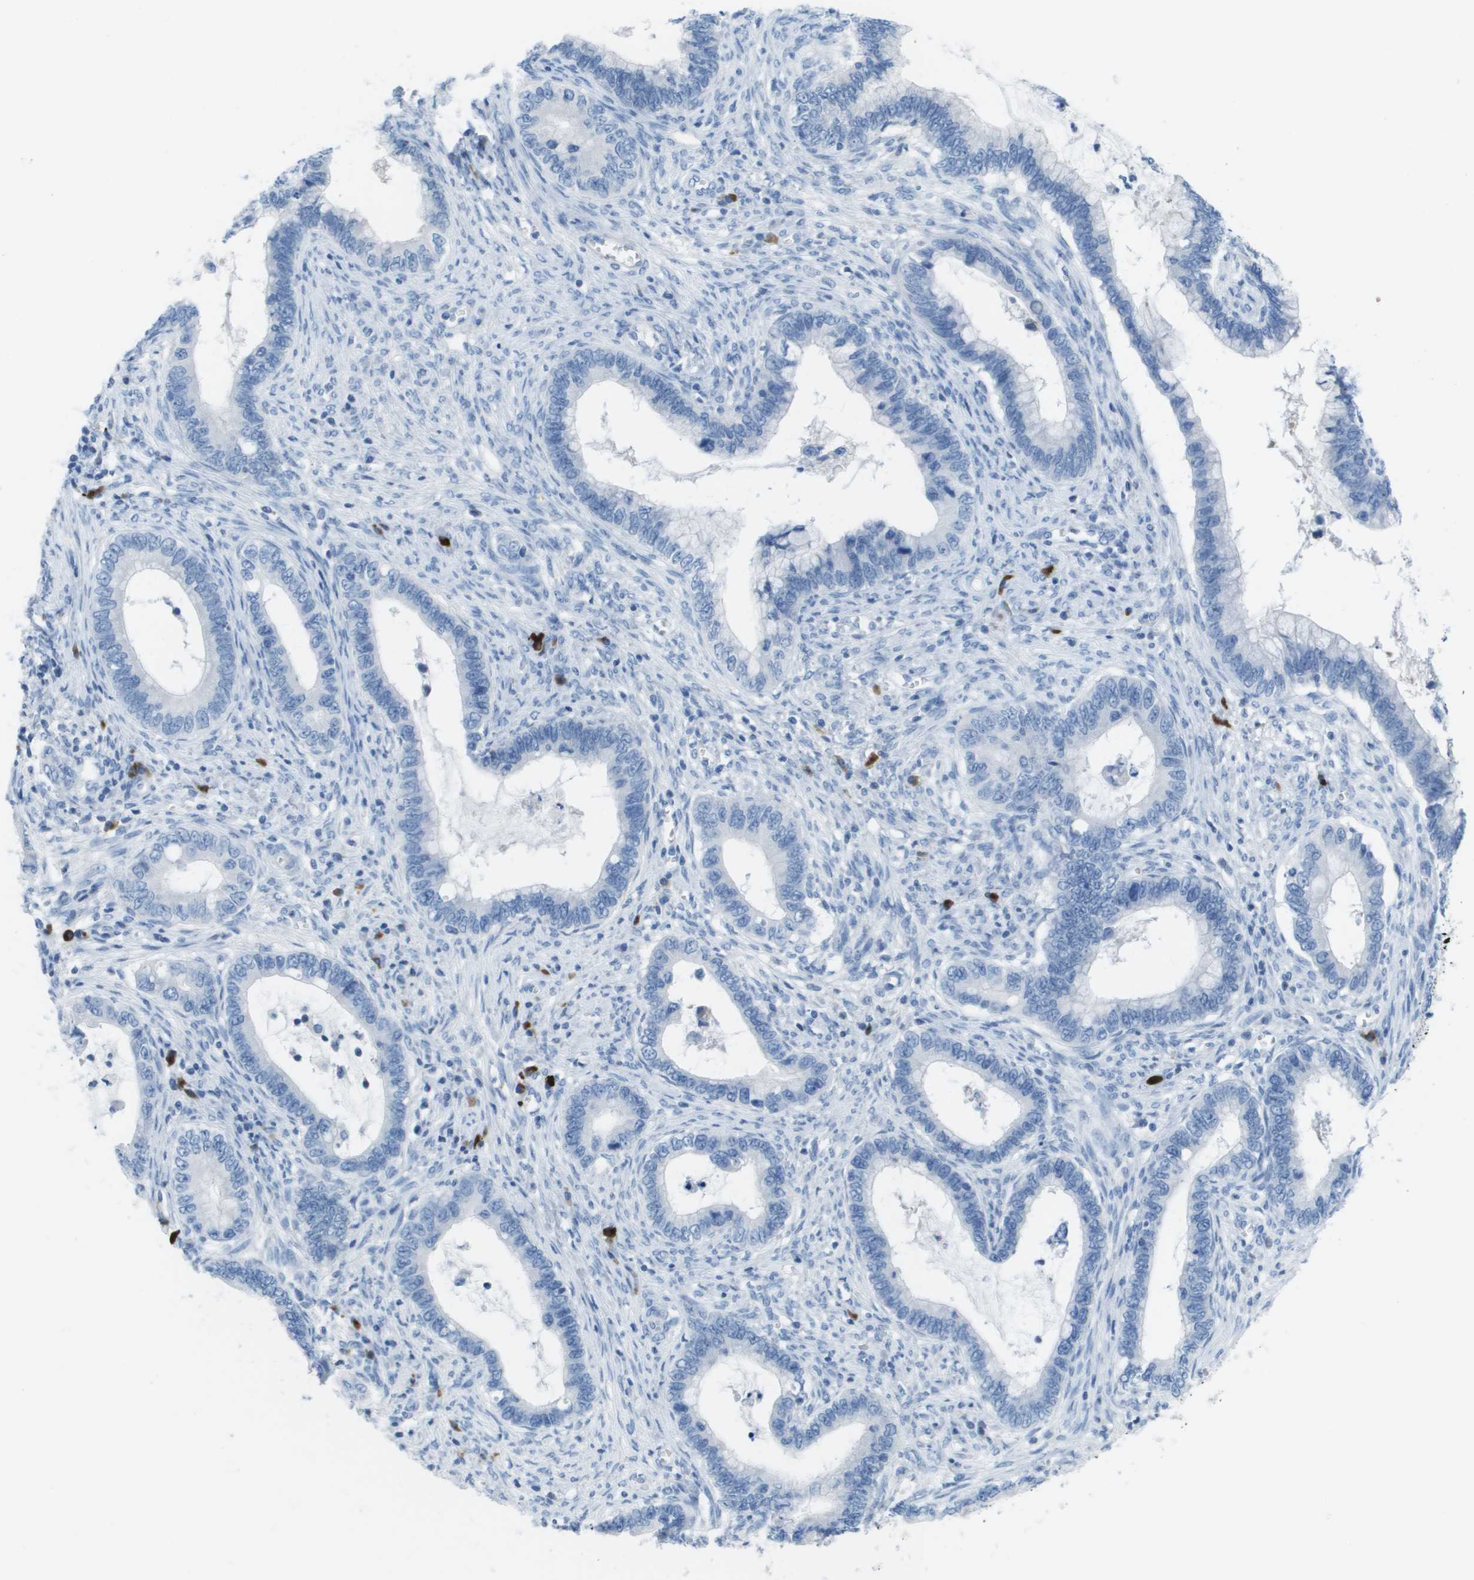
{"staining": {"intensity": "negative", "quantity": "none", "location": "none"}, "tissue": "cervical cancer", "cell_type": "Tumor cells", "image_type": "cancer", "snomed": [{"axis": "morphology", "description": "Adenocarcinoma, NOS"}, {"axis": "topography", "description": "Cervix"}], "caption": "Tumor cells show no significant positivity in cervical cancer. Nuclei are stained in blue.", "gene": "GPR18", "patient": {"sex": "female", "age": 44}}